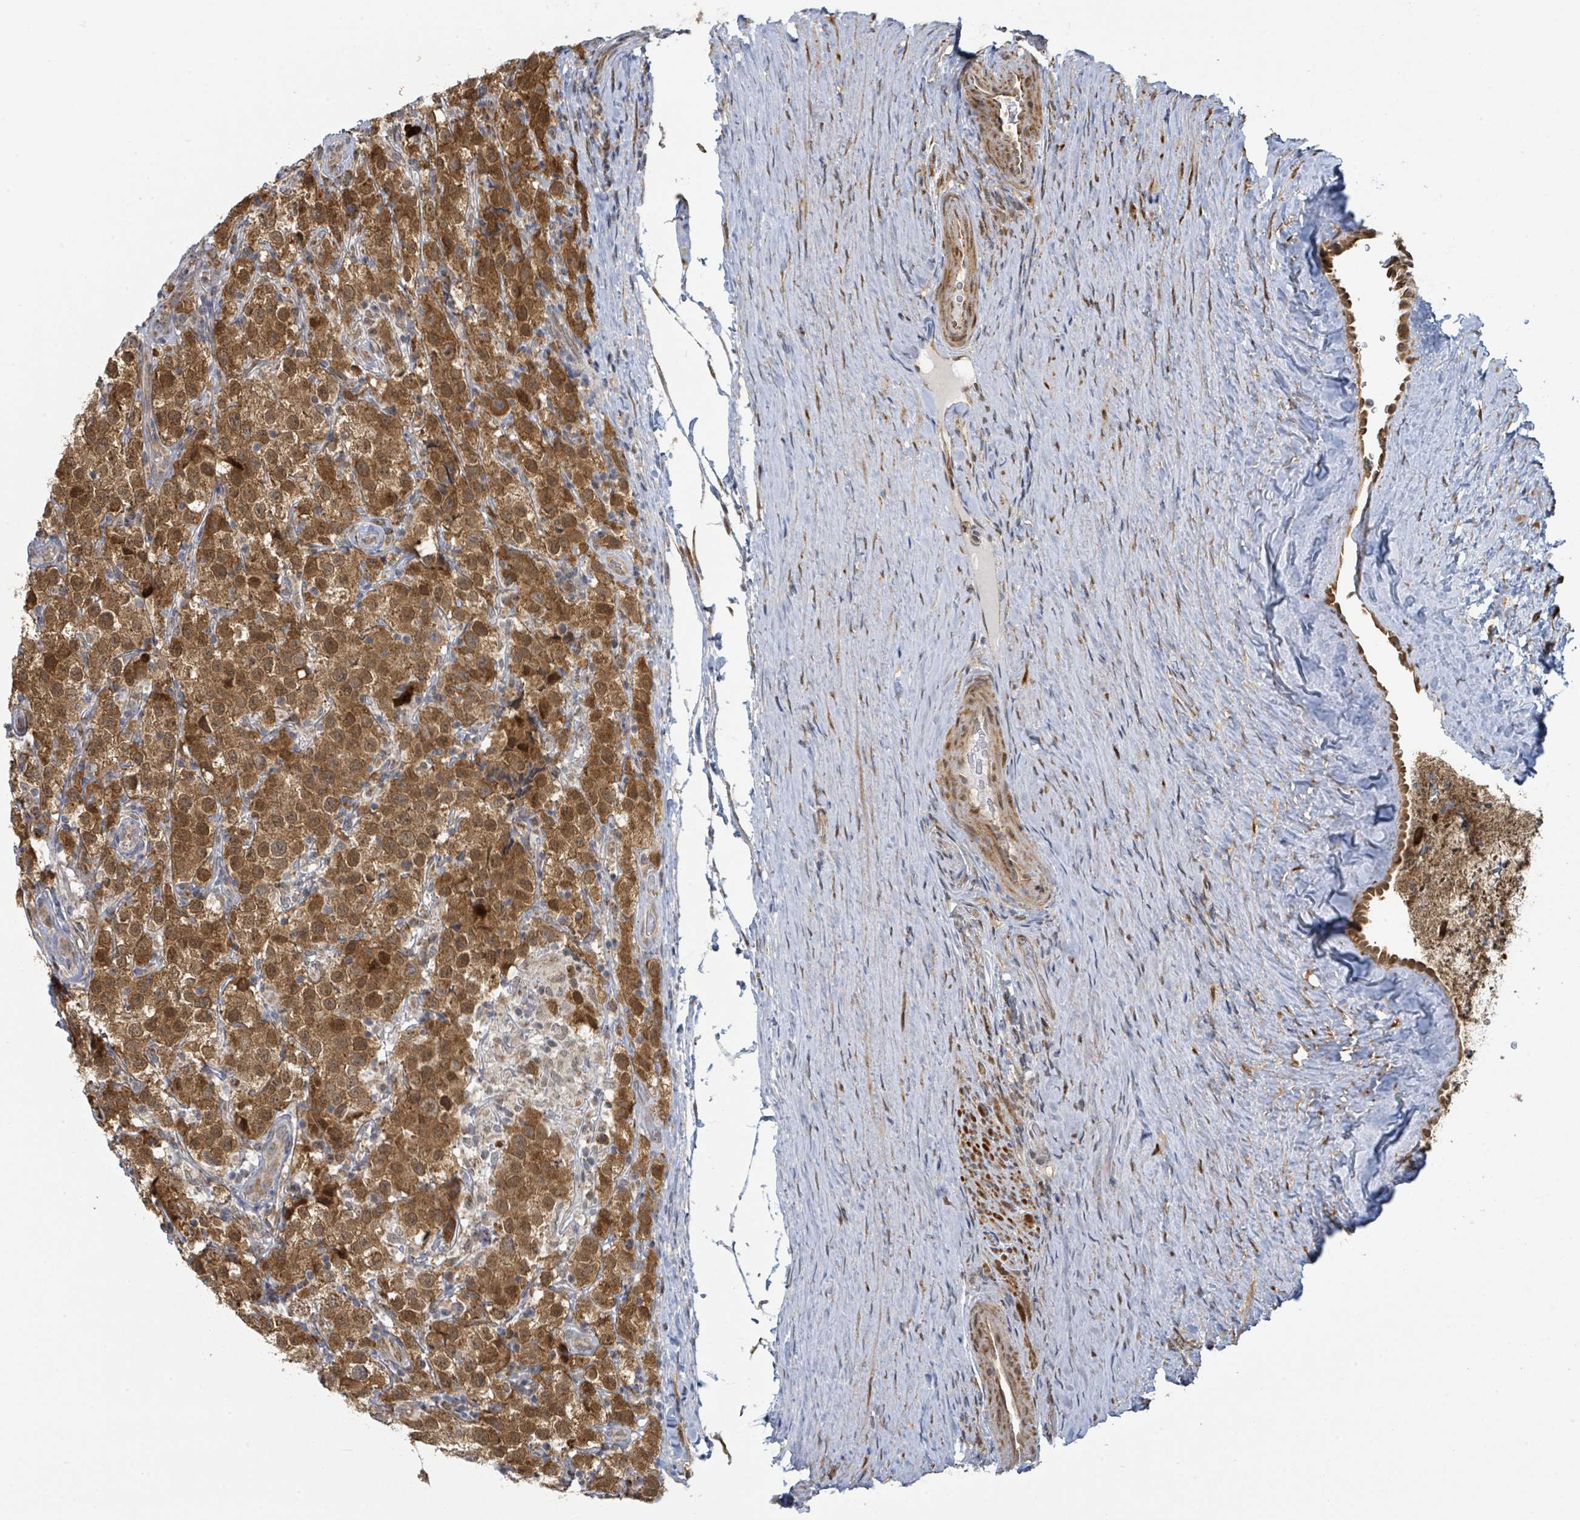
{"staining": {"intensity": "moderate", "quantity": ">75%", "location": "cytoplasmic/membranous,nuclear"}, "tissue": "testis cancer", "cell_type": "Tumor cells", "image_type": "cancer", "snomed": [{"axis": "morphology", "description": "Seminoma, NOS"}, {"axis": "morphology", "description": "Carcinoma, Embryonal, NOS"}, {"axis": "topography", "description": "Testis"}], "caption": "Protein positivity by immunohistochemistry (IHC) shows moderate cytoplasmic/membranous and nuclear positivity in approximately >75% of tumor cells in testis cancer.", "gene": "PSMB7", "patient": {"sex": "male", "age": 41}}